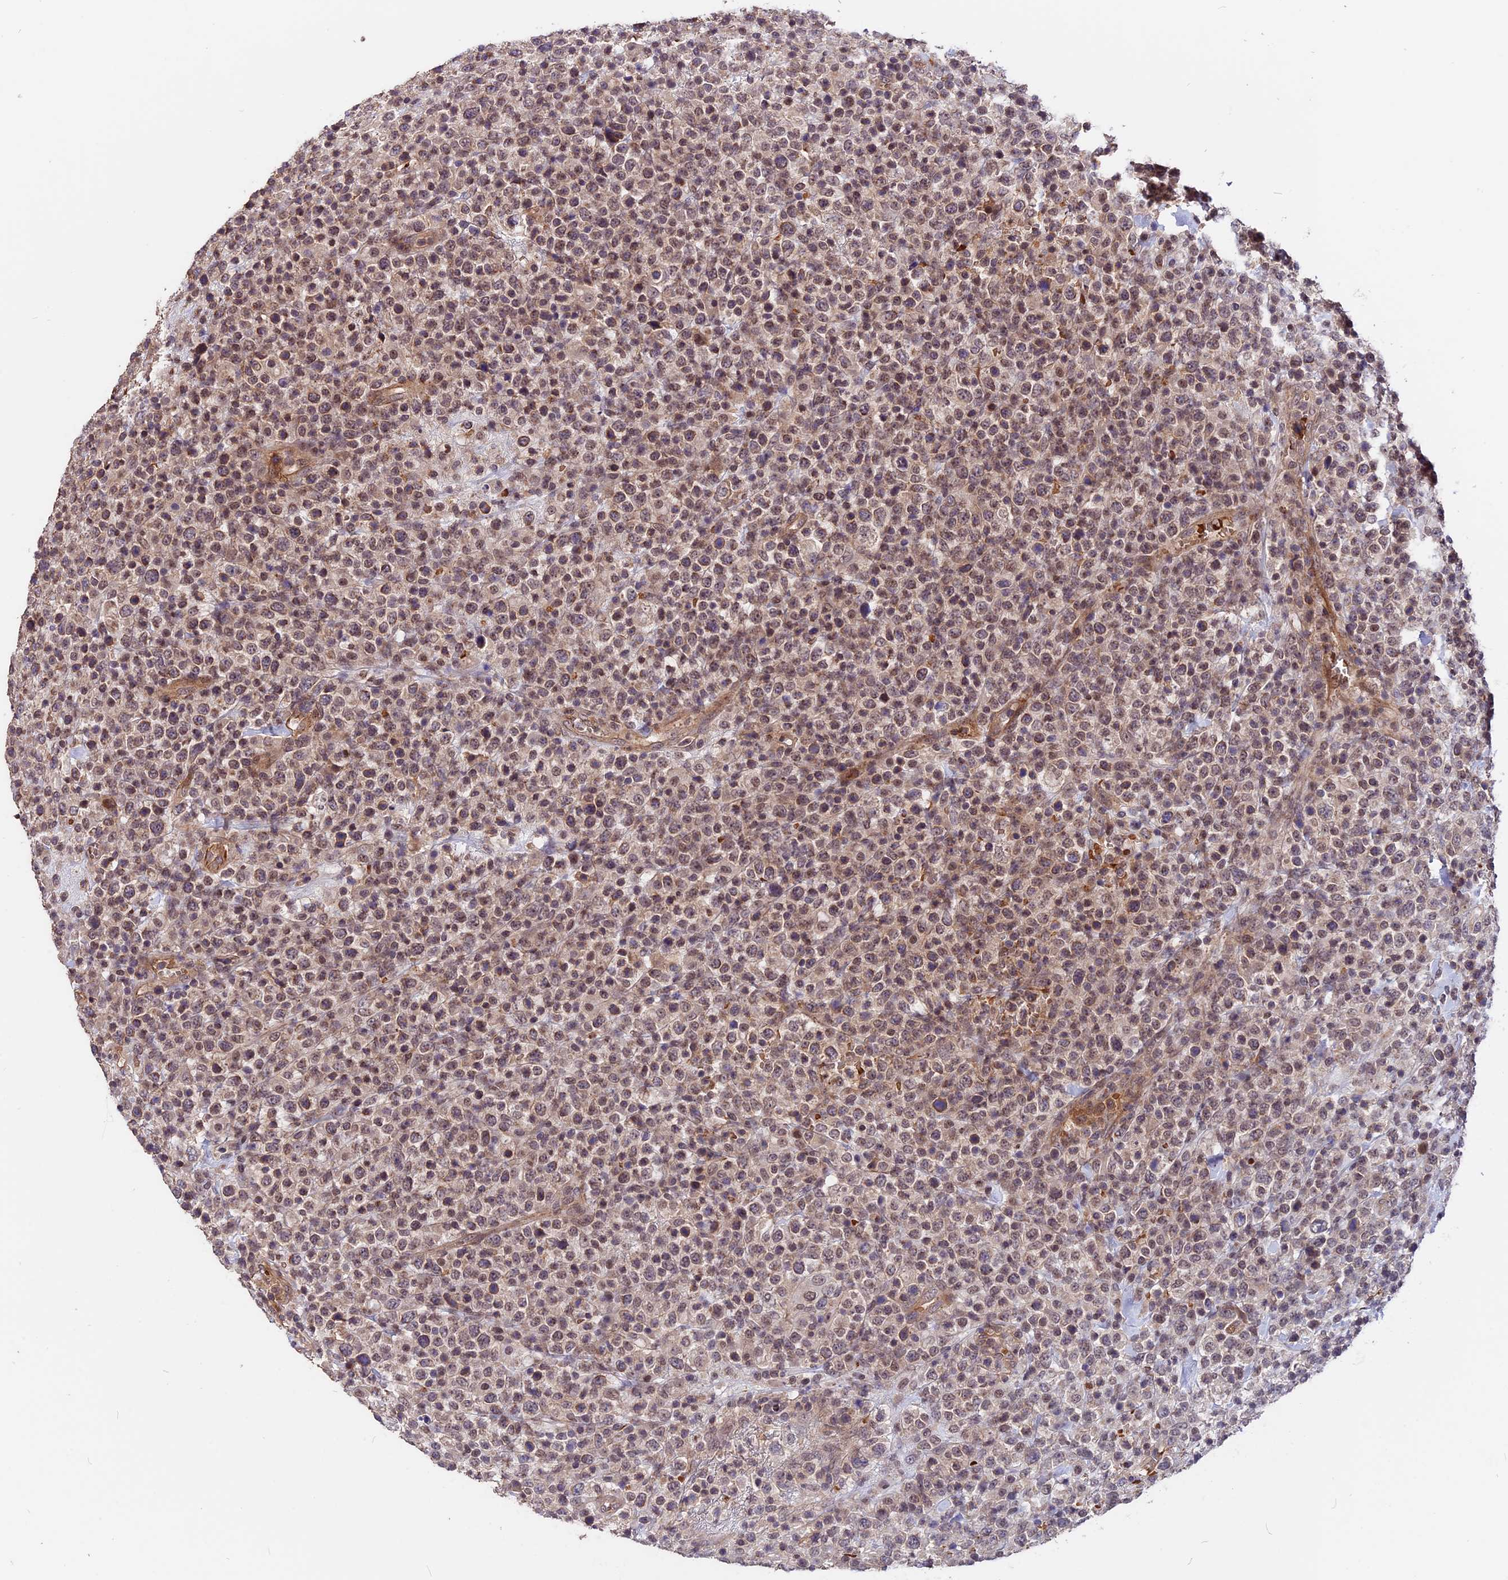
{"staining": {"intensity": "weak", "quantity": "25%-75%", "location": "cytoplasmic/membranous"}, "tissue": "lymphoma", "cell_type": "Tumor cells", "image_type": "cancer", "snomed": [{"axis": "morphology", "description": "Malignant lymphoma, non-Hodgkin's type, High grade"}, {"axis": "topography", "description": "Colon"}], "caption": "Human lymphoma stained with a brown dye shows weak cytoplasmic/membranous positive expression in about 25%-75% of tumor cells.", "gene": "ZC3H10", "patient": {"sex": "female", "age": 53}}